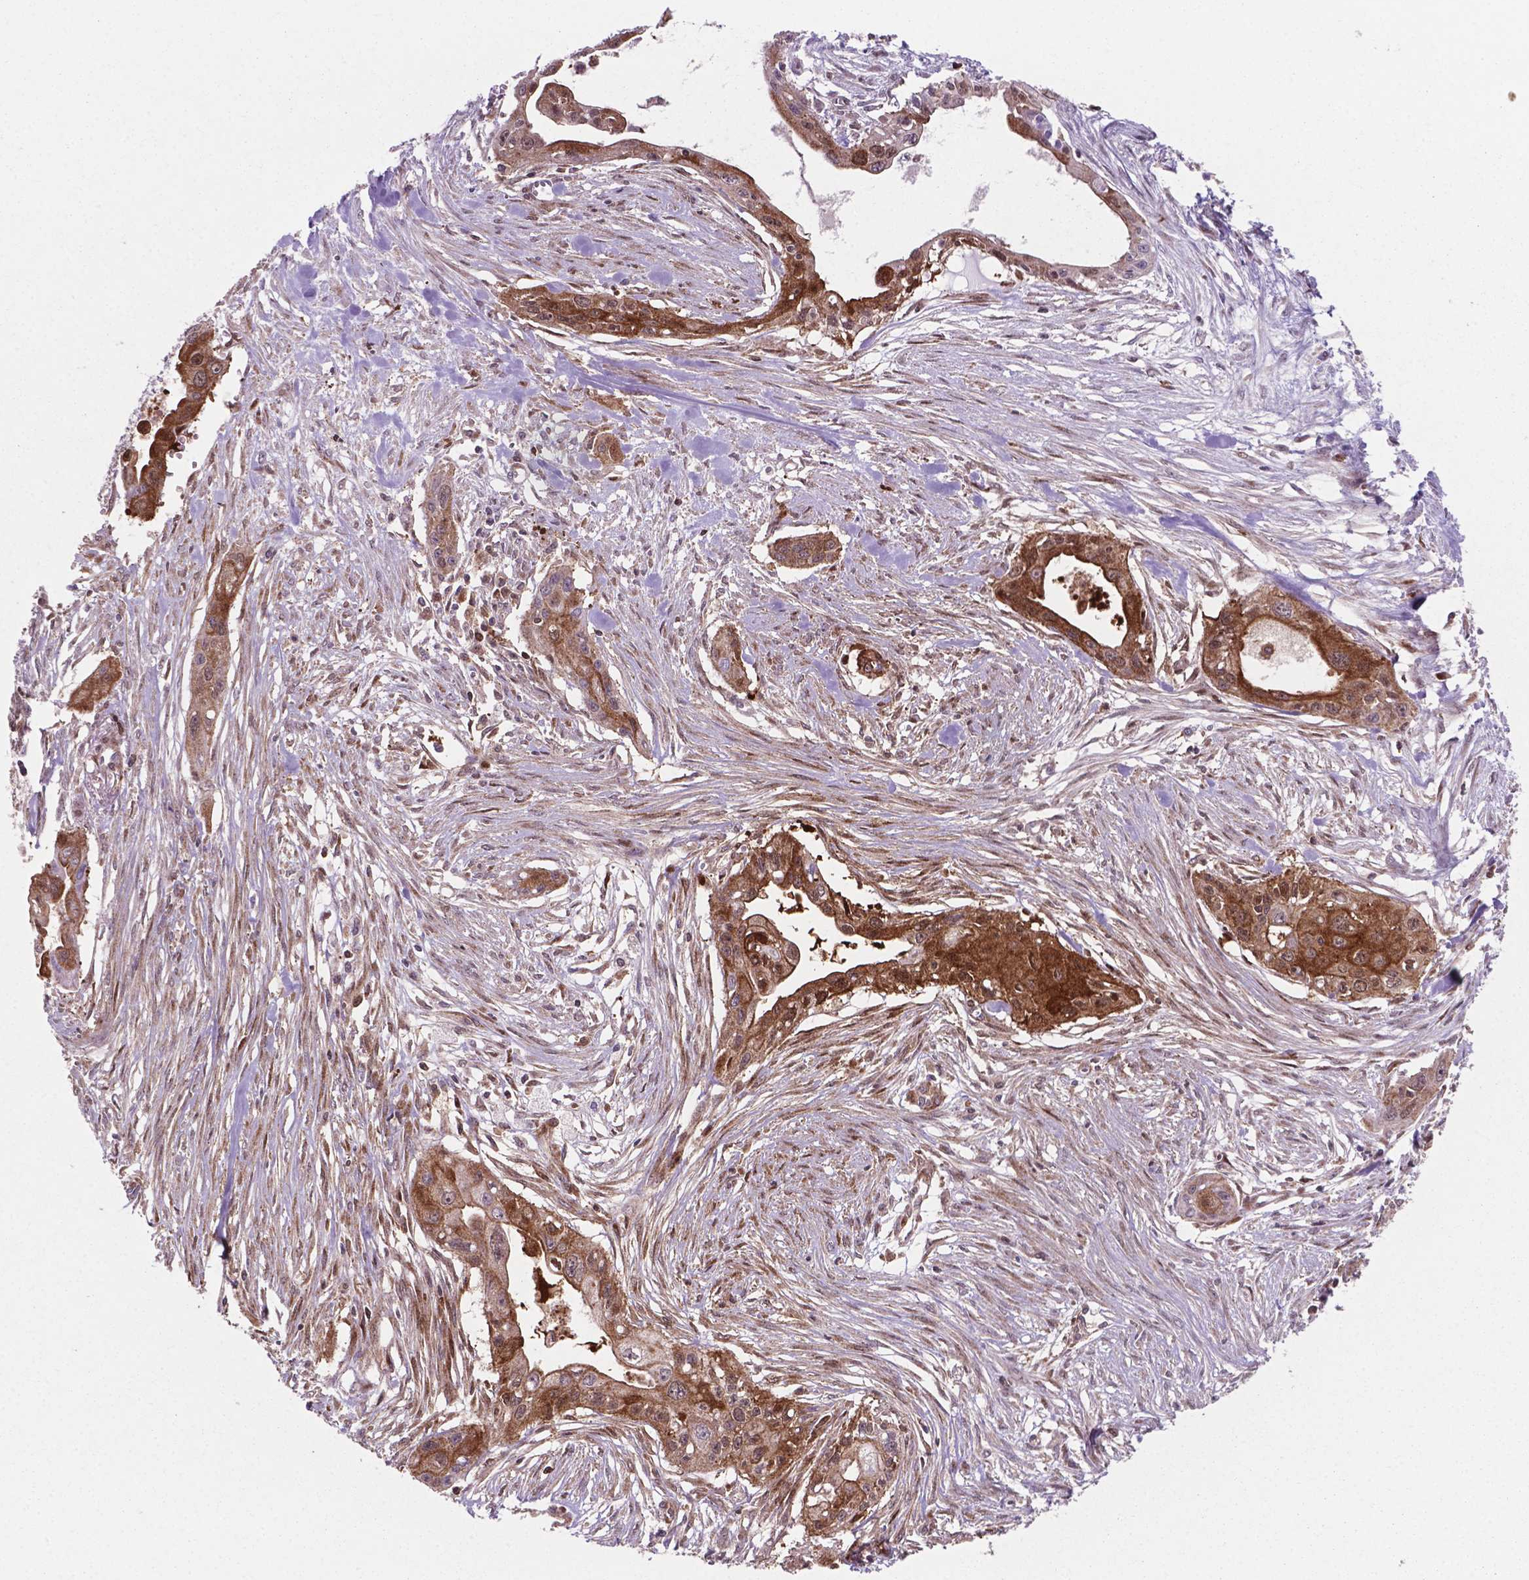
{"staining": {"intensity": "strong", "quantity": ">75%", "location": "cytoplasmic/membranous"}, "tissue": "pancreatic cancer", "cell_type": "Tumor cells", "image_type": "cancer", "snomed": [{"axis": "morphology", "description": "Adenocarcinoma, NOS"}, {"axis": "topography", "description": "Pancreas"}], "caption": "High-magnification brightfield microscopy of adenocarcinoma (pancreatic) stained with DAB (brown) and counterstained with hematoxylin (blue). tumor cells exhibit strong cytoplasmic/membranous expression is present in approximately>75% of cells.", "gene": "LDHA", "patient": {"sex": "male", "age": 60}}